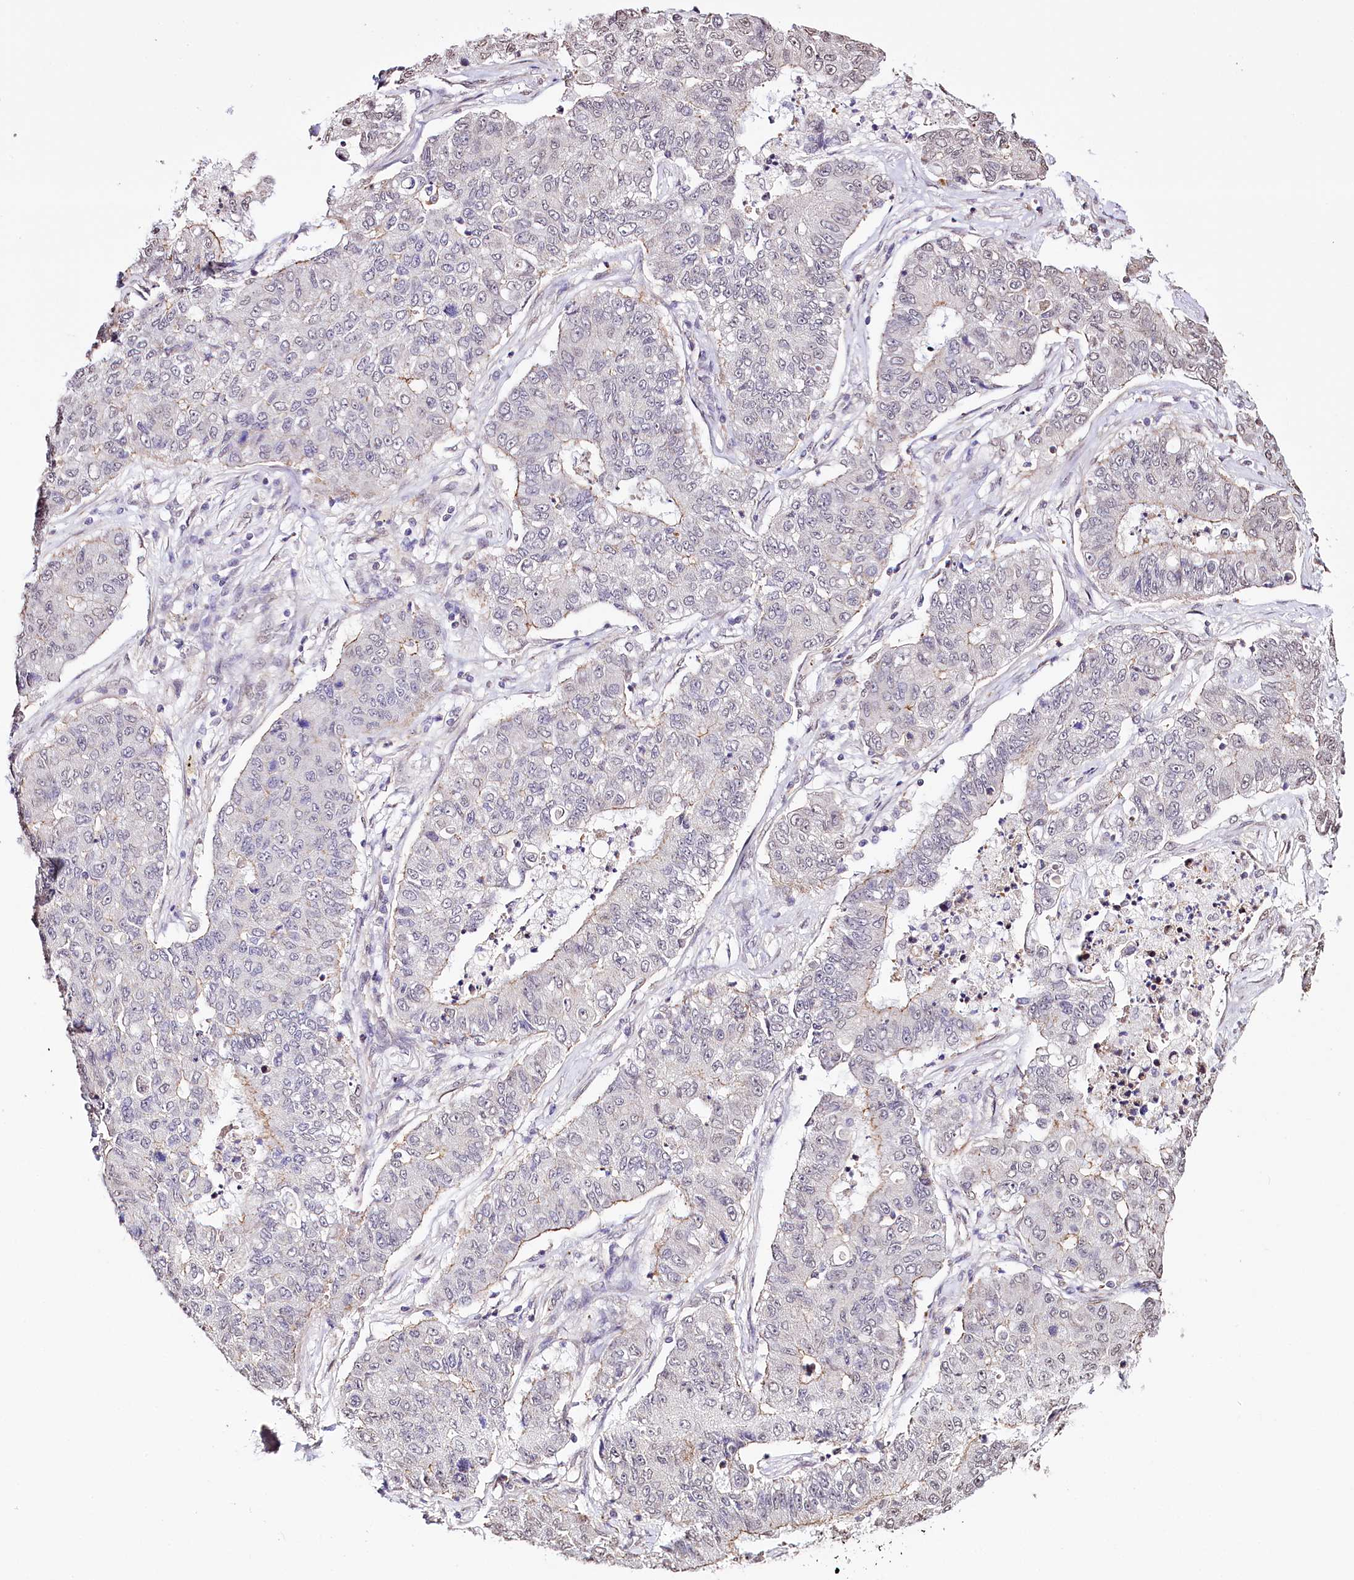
{"staining": {"intensity": "negative", "quantity": "none", "location": "none"}, "tissue": "lung cancer", "cell_type": "Tumor cells", "image_type": "cancer", "snomed": [{"axis": "morphology", "description": "Squamous cell carcinoma, NOS"}, {"axis": "topography", "description": "Lung"}], "caption": "Tumor cells are negative for brown protein staining in lung cancer (squamous cell carcinoma). (Stains: DAB (3,3'-diaminobenzidine) immunohistochemistry with hematoxylin counter stain, Microscopy: brightfield microscopy at high magnification).", "gene": "ST7", "patient": {"sex": "male", "age": 74}}